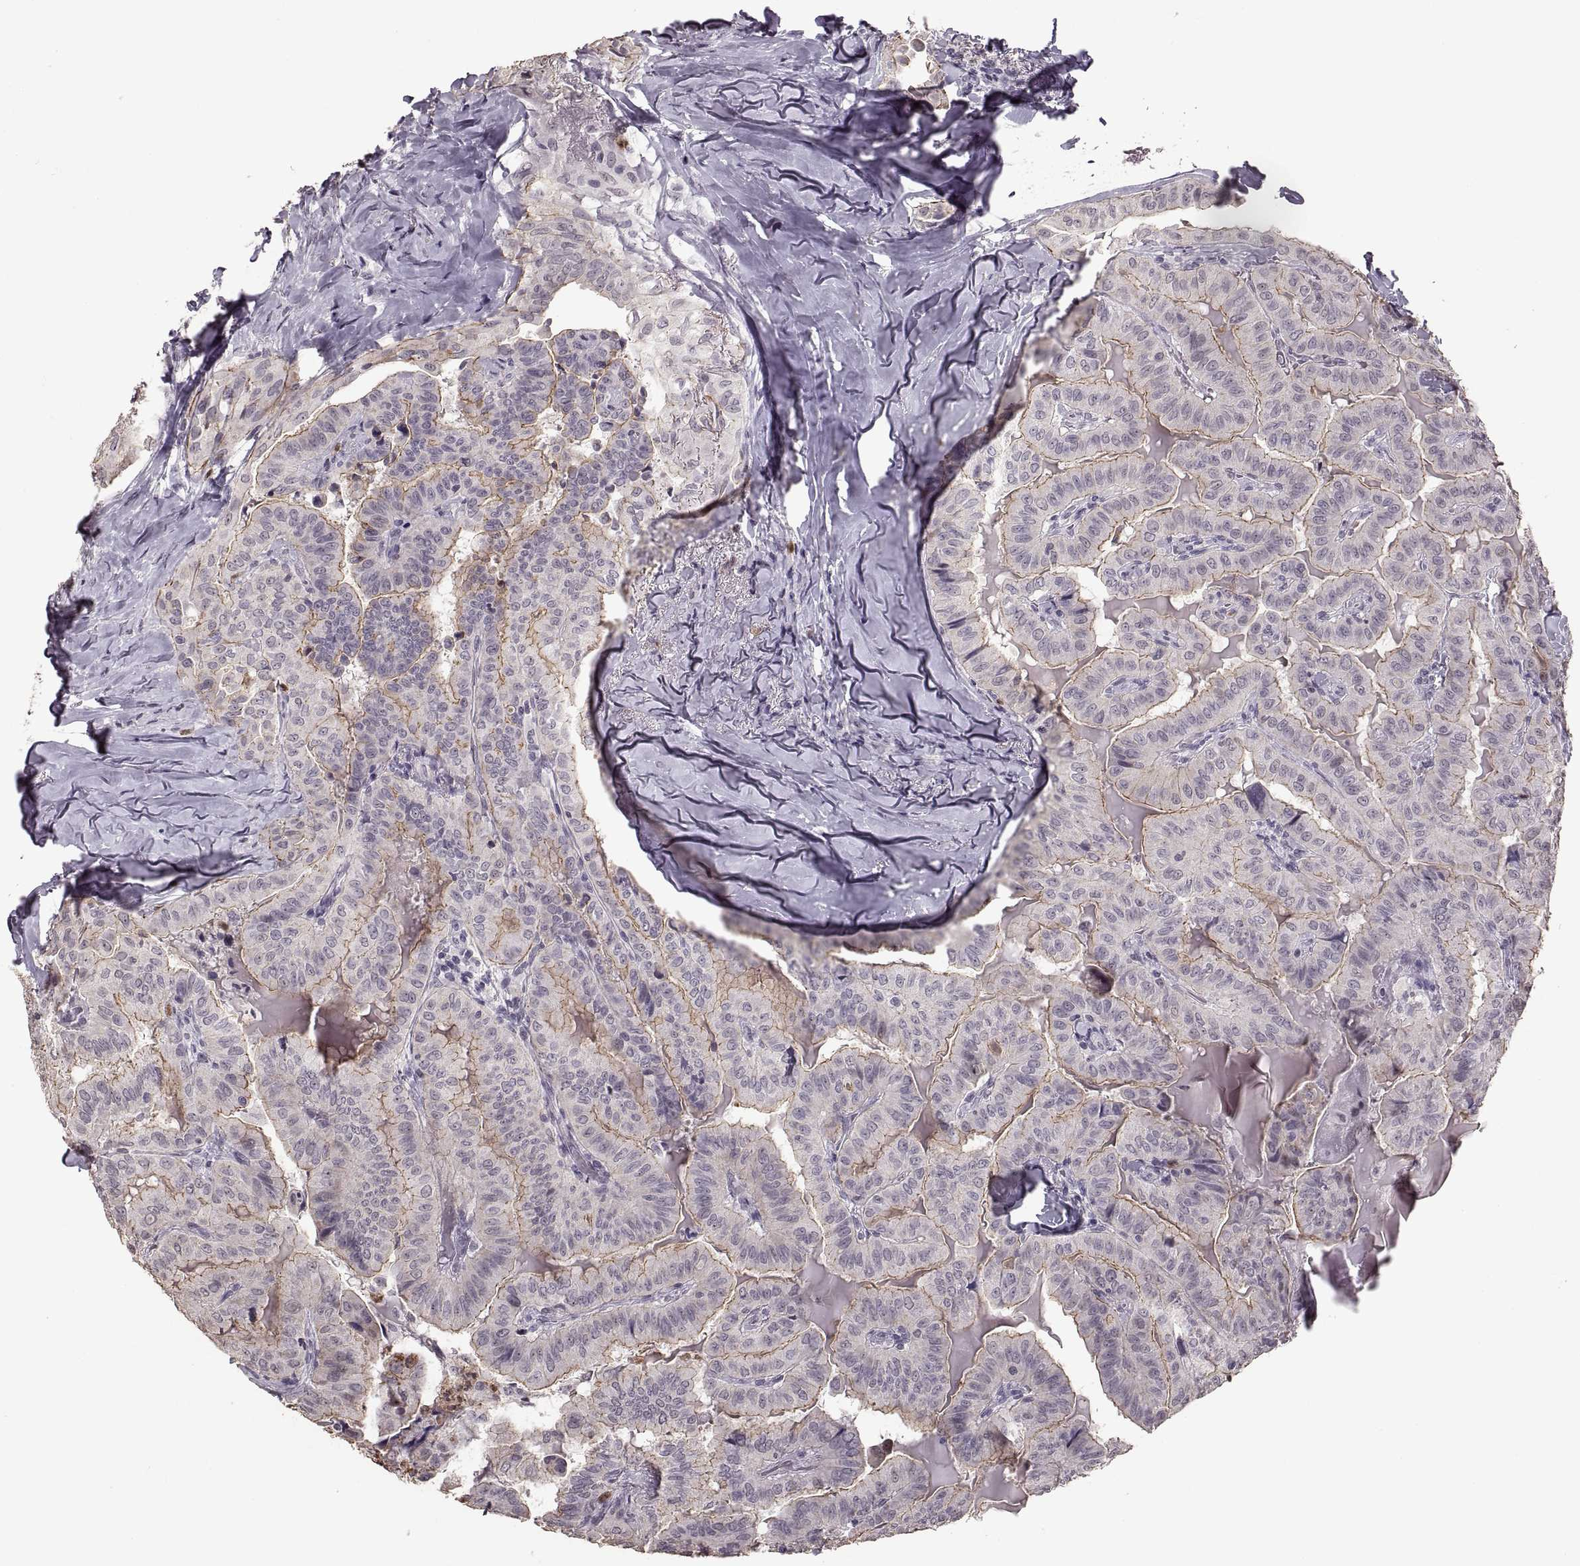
{"staining": {"intensity": "weak", "quantity": ">75%", "location": "cytoplasmic/membranous"}, "tissue": "thyroid cancer", "cell_type": "Tumor cells", "image_type": "cancer", "snomed": [{"axis": "morphology", "description": "Papillary adenocarcinoma, NOS"}, {"axis": "topography", "description": "Thyroid gland"}], "caption": "Thyroid cancer stained for a protein shows weak cytoplasmic/membranous positivity in tumor cells.", "gene": "PALS1", "patient": {"sex": "female", "age": 68}}